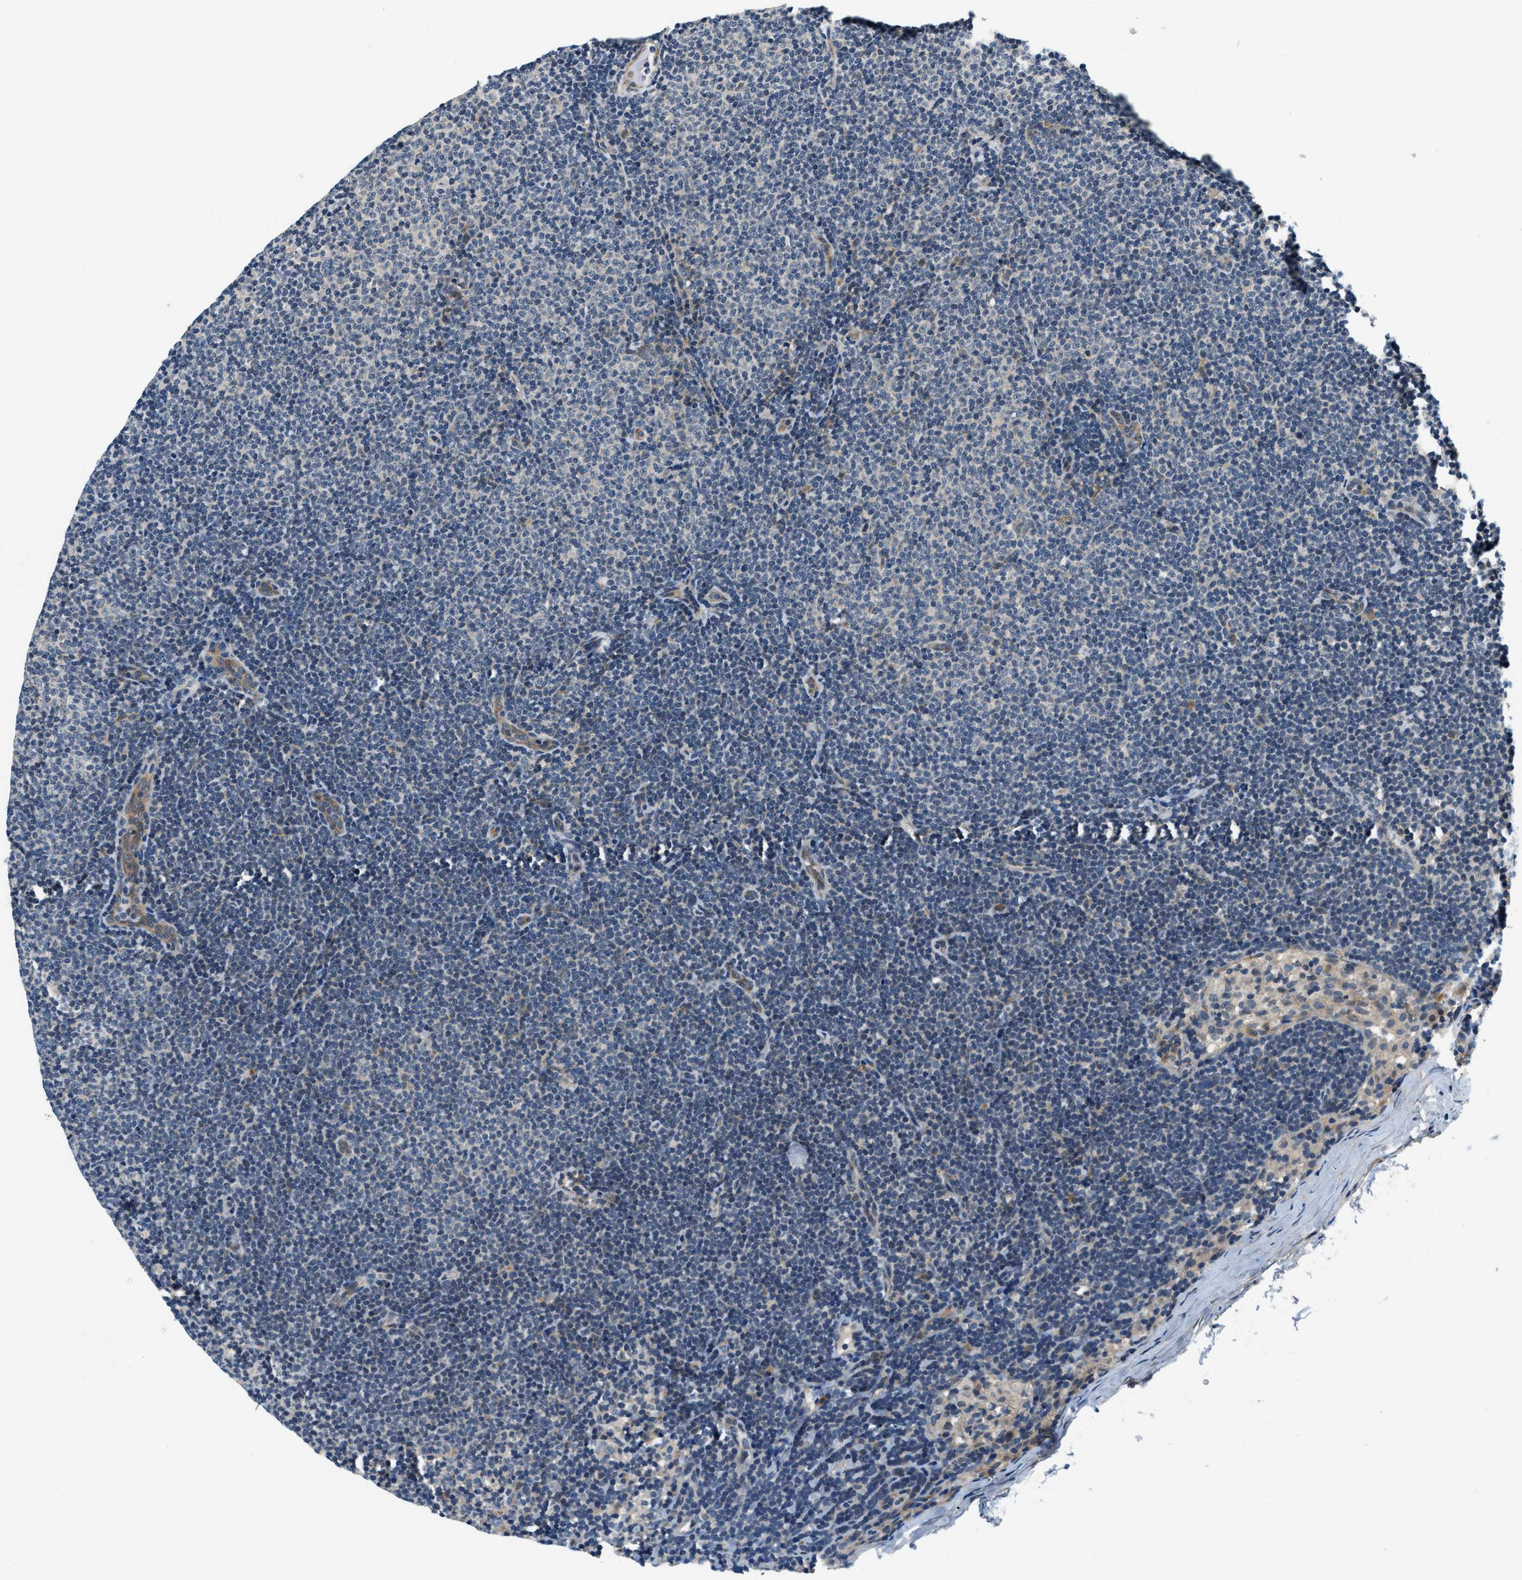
{"staining": {"intensity": "negative", "quantity": "none", "location": "none"}, "tissue": "lymphoma", "cell_type": "Tumor cells", "image_type": "cancer", "snomed": [{"axis": "morphology", "description": "Malignant lymphoma, non-Hodgkin's type, Low grade"}, {"axis": "topography", "description": "Lymph node"}], "caption": "This is a photomicrograph of IHC staining of low-grade malignant lymphoma, non-Hodgkin's type, which shows no staining in tumor cells. (Brightfield microscopy of DAB immunohistochemistry at high magnification).", "gene": "YAE1", "patient": {"sex": "female", "age": 53}}